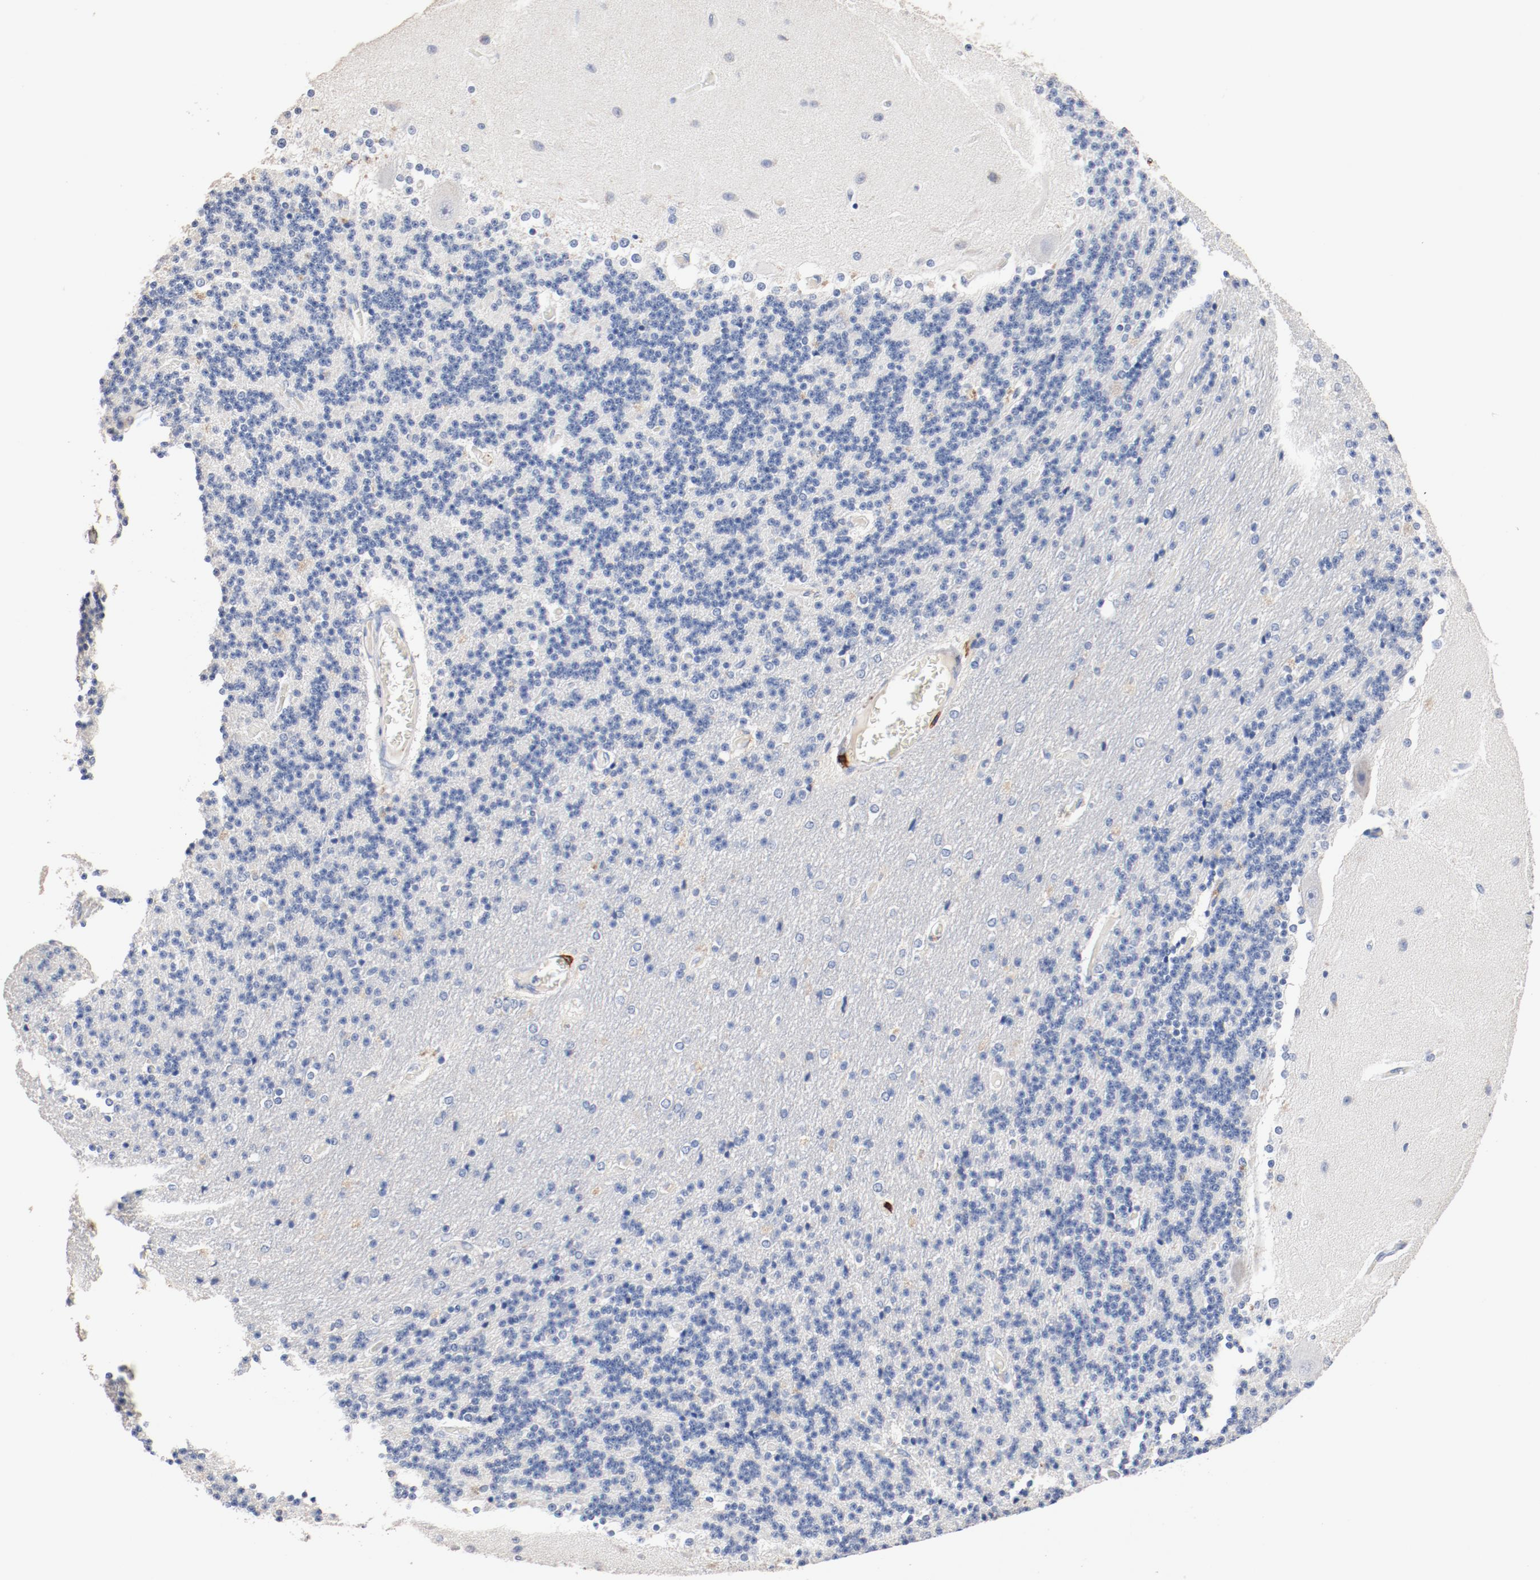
{"staining": {"intensity": "negative", "quantity": "none", "location": "none"}, "tissue": "cerebellum", "cell_type": "Cells in granular layer", "image_type": "normal", "snomed": [{"axis": "morphology", "description": "Normal tissue, NOS"}, {"axis": "topography", "description": "Cerebellum"}], "caption": "Cerebellum stained for a protein using IHC shows no positivity cells in granular layer.", "gene": "CD247", "patient": {"sex": "female", "age": 54}}